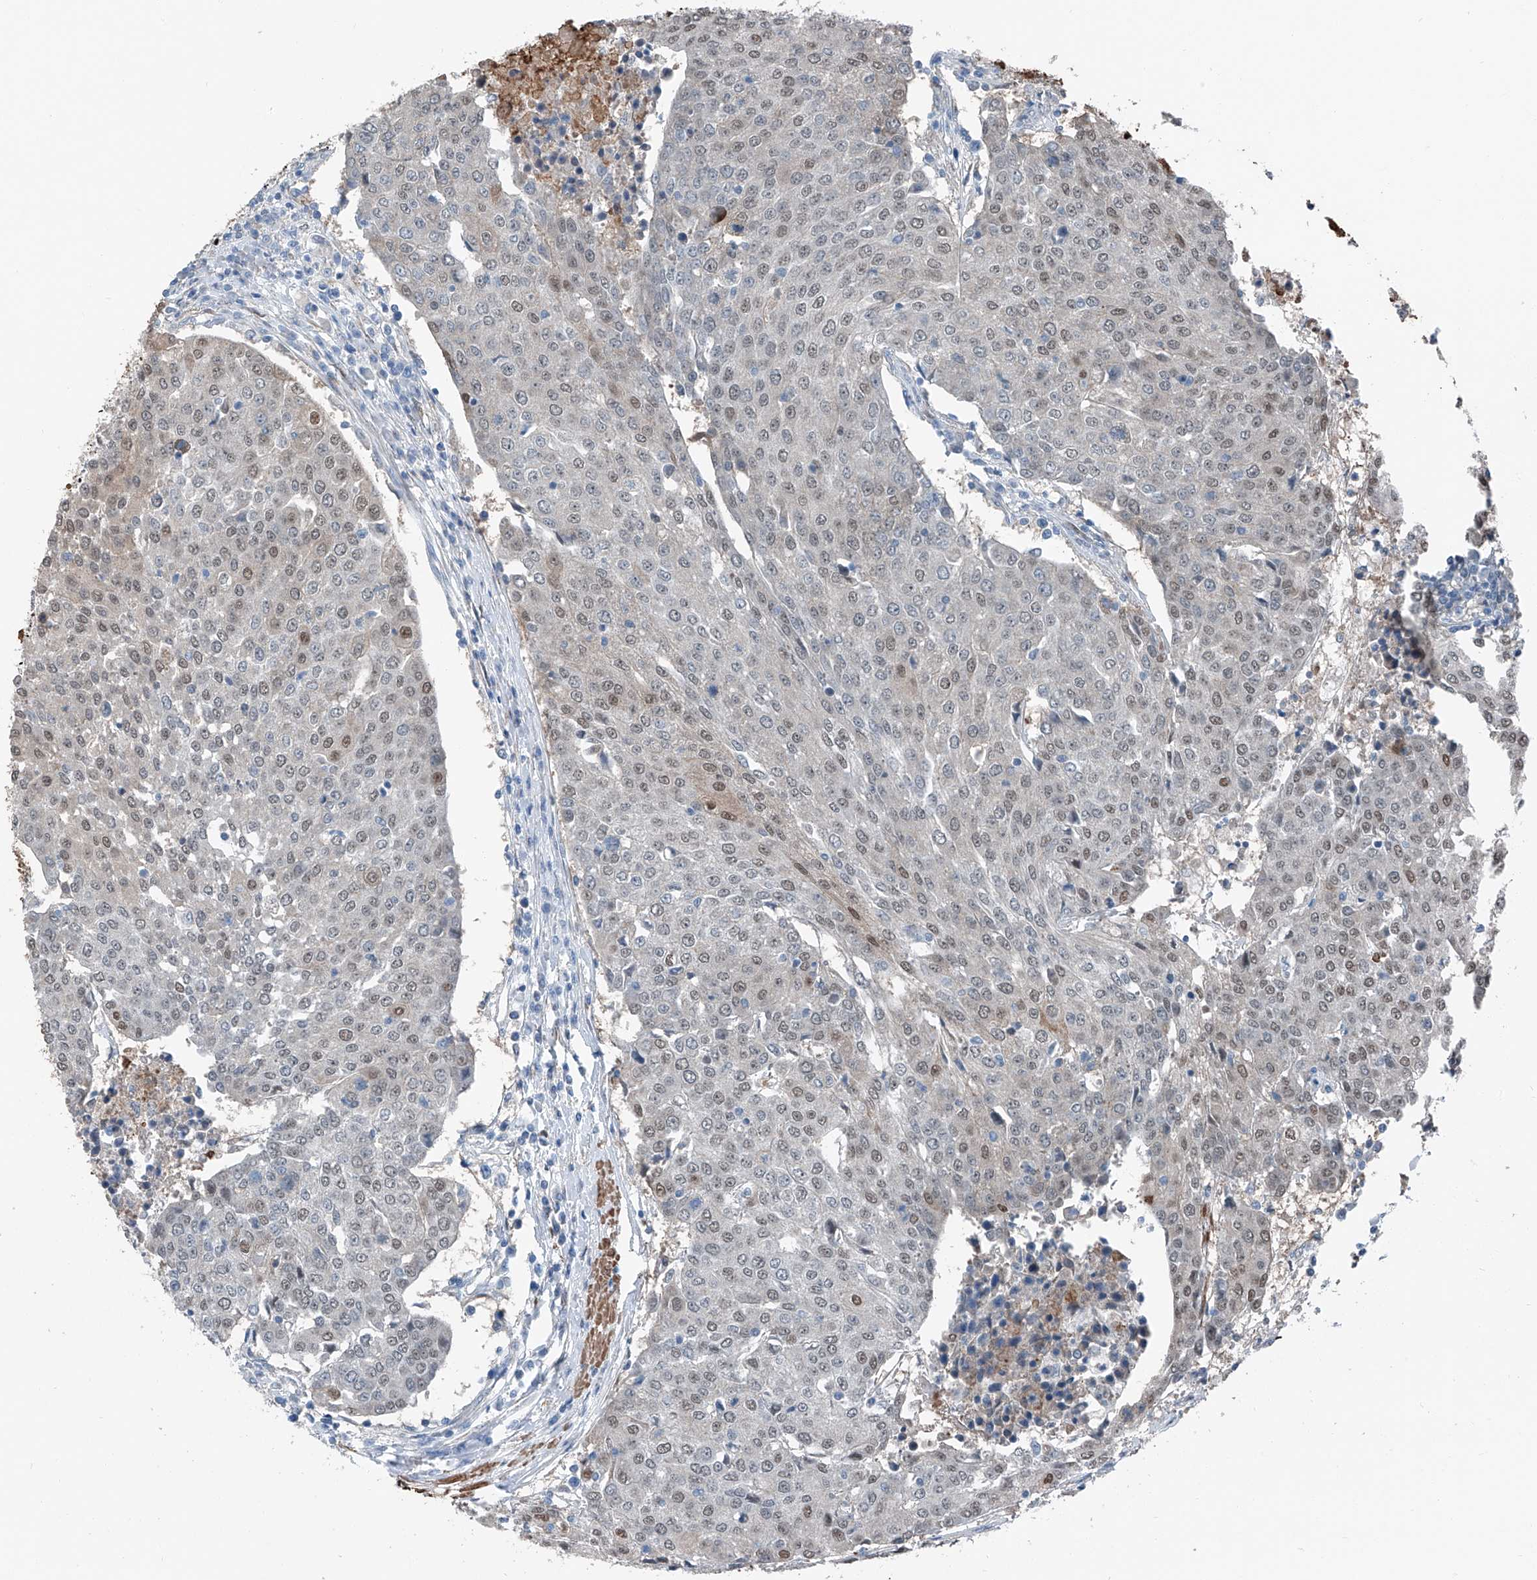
{"staining": {"intensity": "moderate", "quantity": "<25%", "location": "nuclear"}, "tissue": "urothelial cancer", "cell_type": "Tumor cells", "image_type": "cancer", "snomed": [{"axis": "morphology", "description": "Urothelial carcinoma, High grade"}, {"axis": "topography", "description": "Urinary bladder"}], "caption": "Brown immunohistochemical staining in human urothelial cancer exhibits moderate nuclear expression in about <25% of tumor cells.", "gene": "HSPA6", "patient": {"sex": "female", "age": 85}}